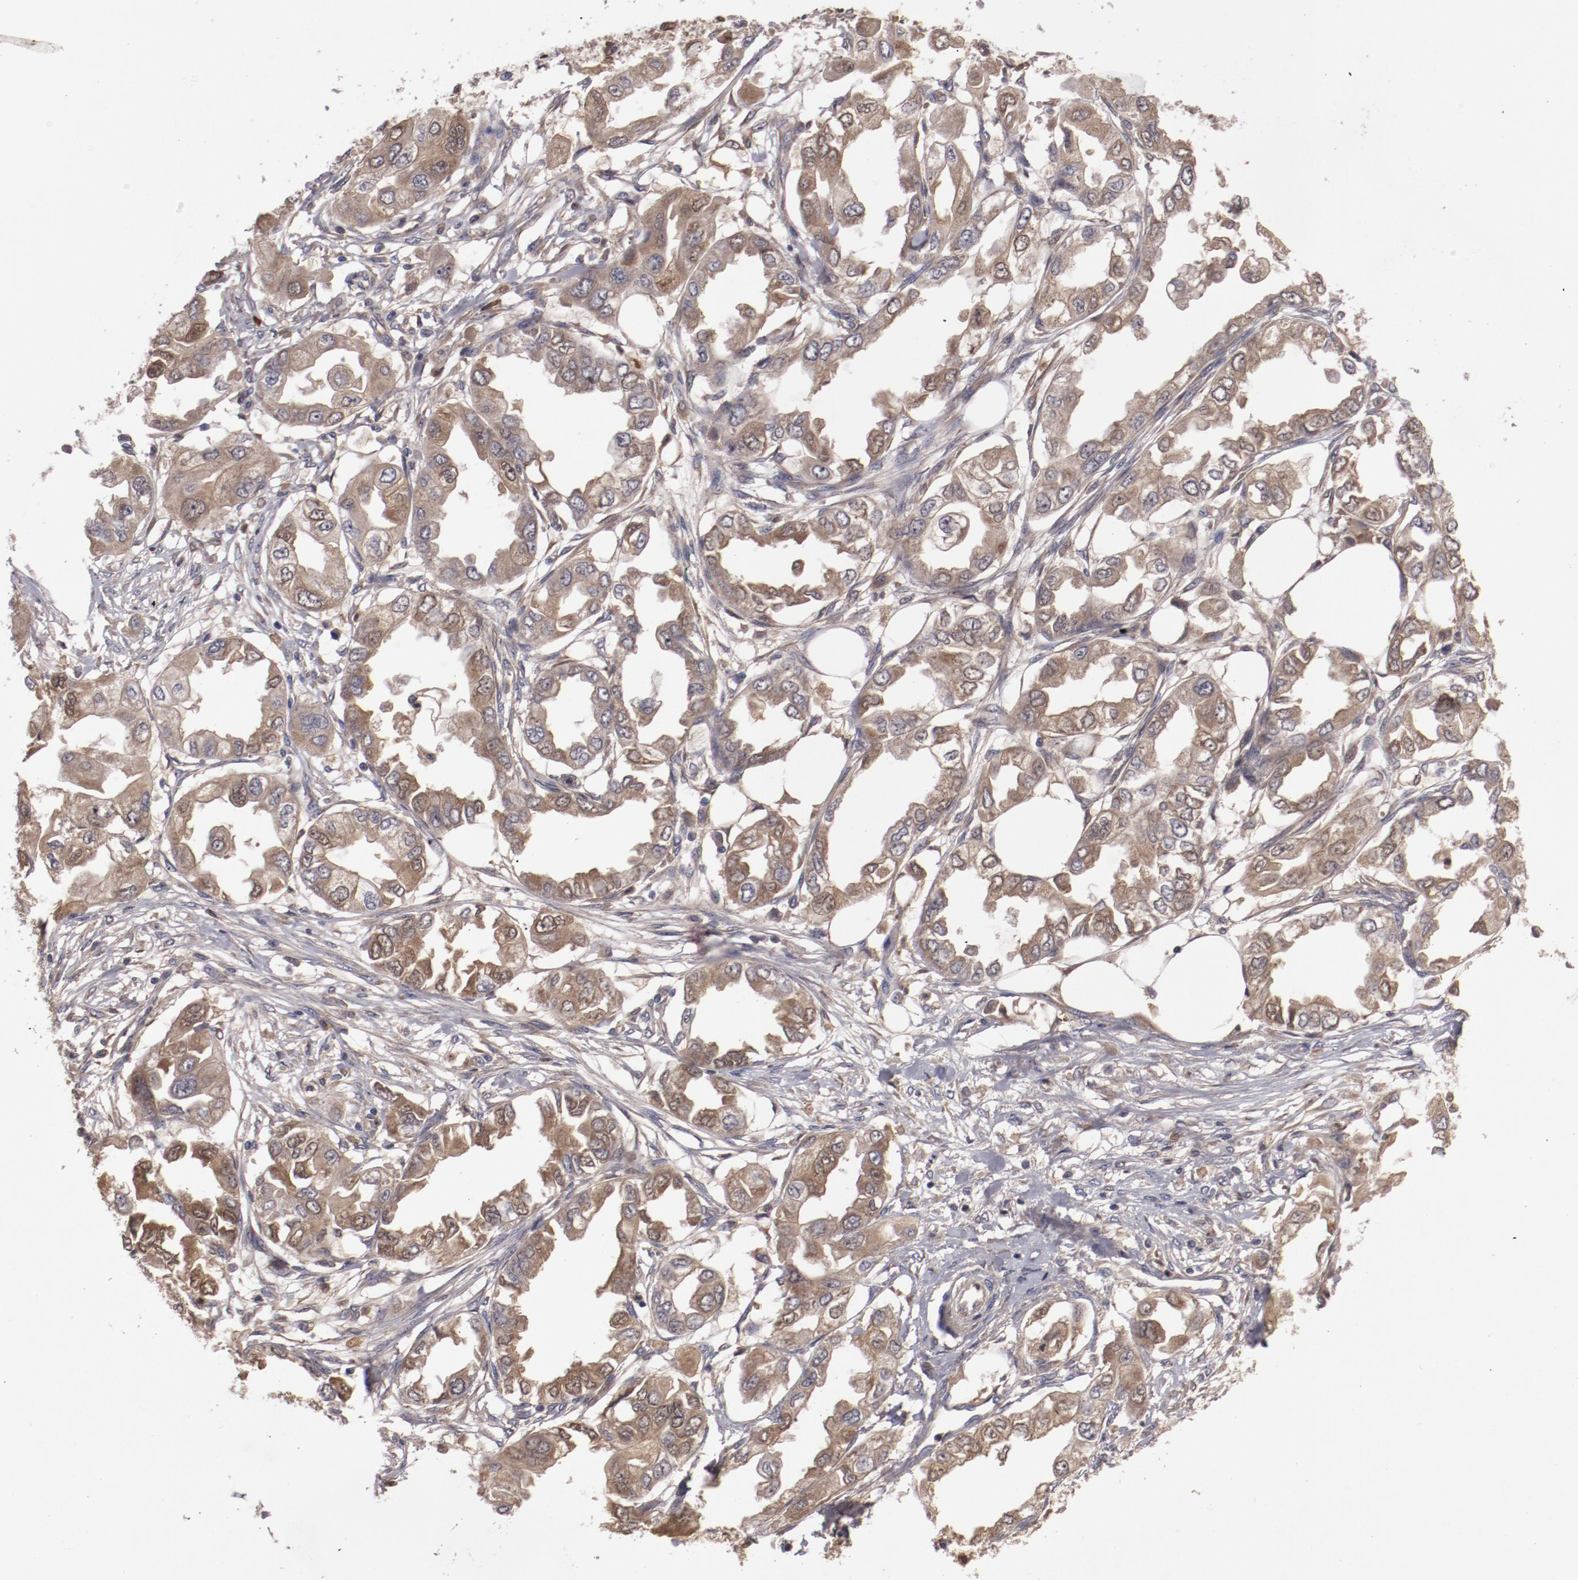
{"staining": {"intensity": "moderate", "quantity": ">75%", "location": "cytoplasmic/membranous"}, "tissue": "endometrial cancer", "cell_type": "Tumor cells", "image_type": "cancer", "snomed": [{"axis": "morphology", "description": "Adenocarcinoma, NOS"}, {"axis": "topography", "description": "Endometrium"}], "caption": "An image of endometrial cancer (adenocarcinoma) stained for a protein demonstrates moderate cytoplasmic/membranous brown staining in tumor cells. (DAB IHC with brightfield microscopy, high magnification).", "gene": "CP", "patient": {"sex": "female", "age": 67}}